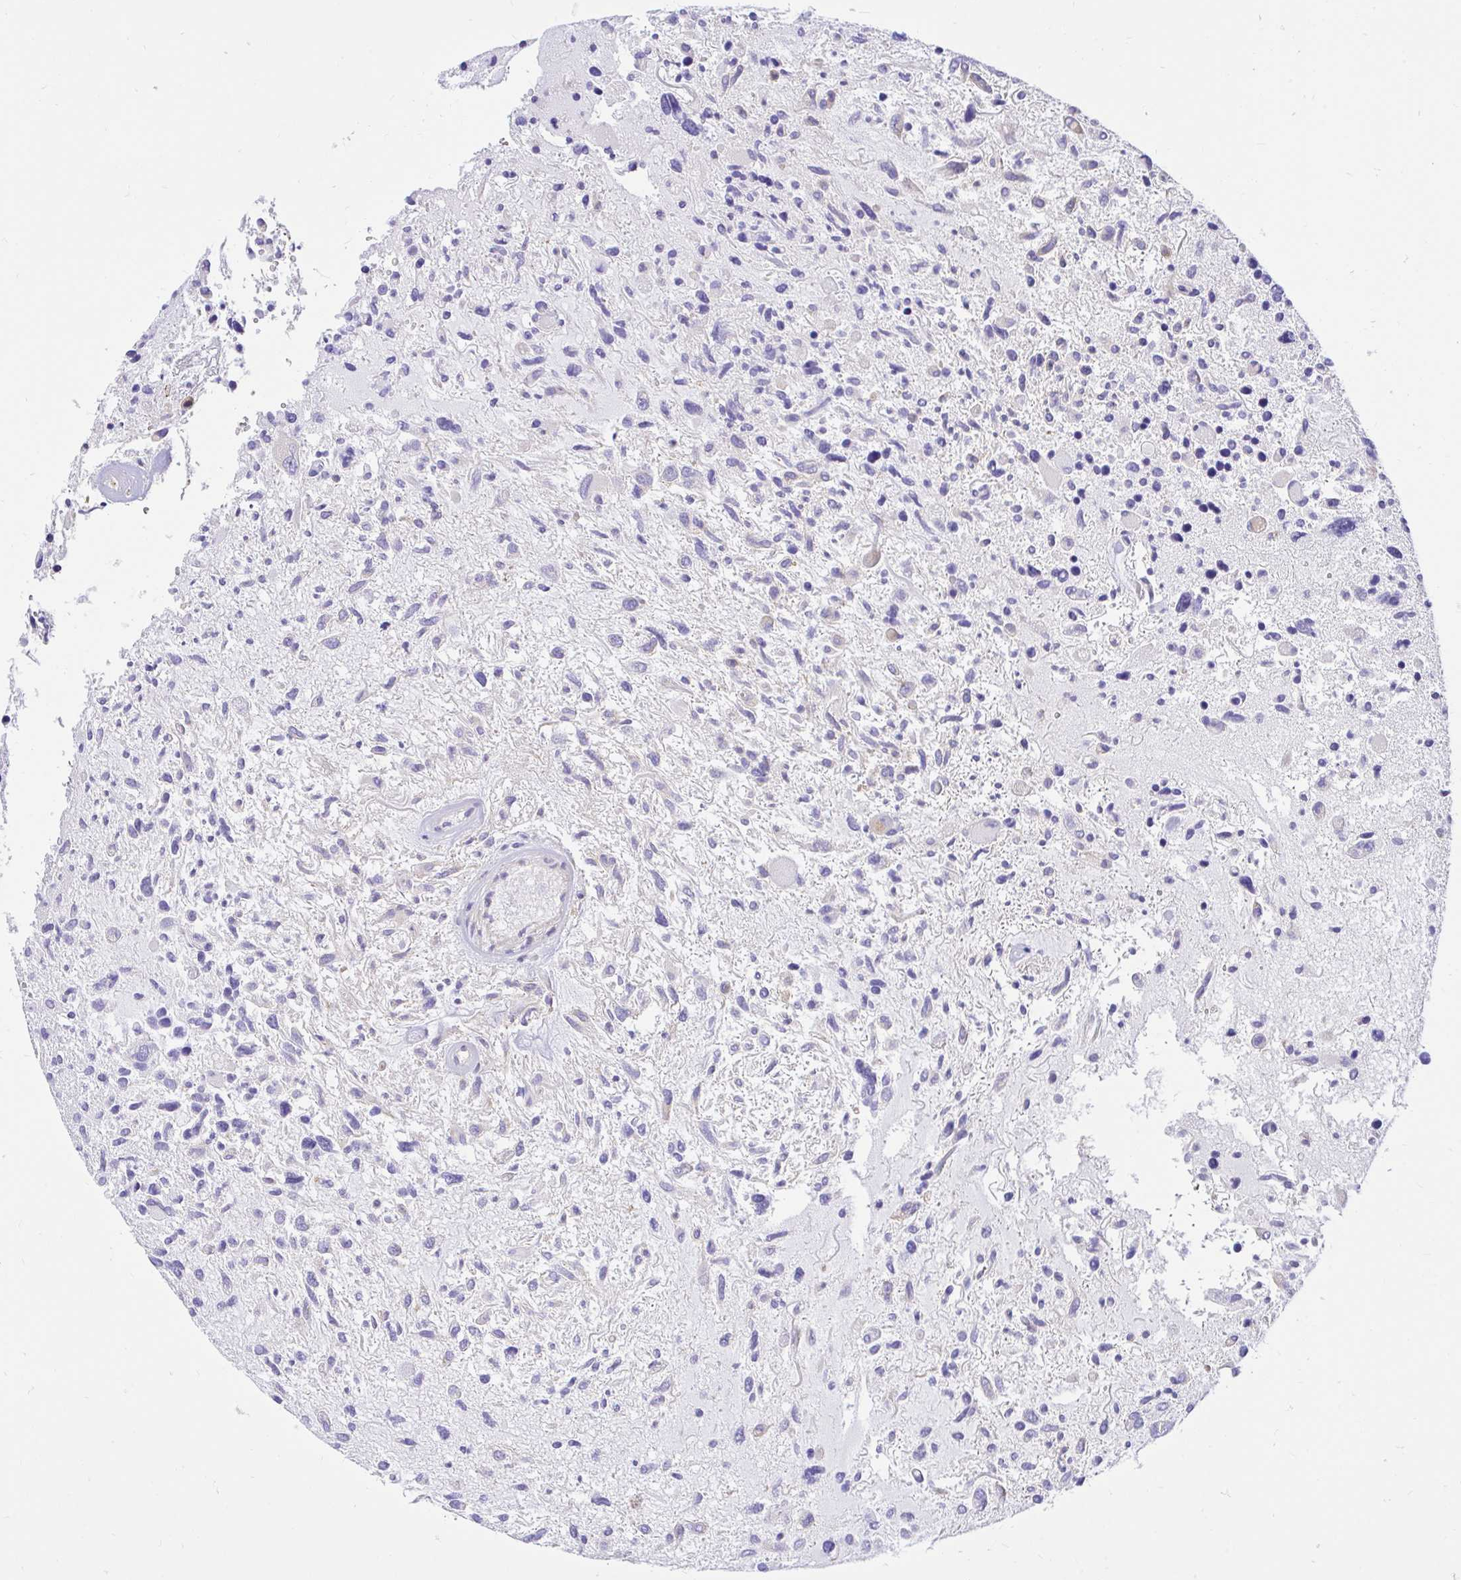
{"staining": {"intensity": "negative", "quantity": "none", "location": "none"}, "tissue": "glioma", "cell_type": "Tumor cells", "image_type": "cancer", "snomed": [{"axis": "morphology", "description": "Glioma, malignant, High grade"}, {"axis": "topography", "description": "Brain"}], "caption": "A photomicrograph of glioma stained for a protein demonstrates no brown staining in tumor cells.", "gene": "ABCB10", "patient": {"sex": "female", "age": 11}}